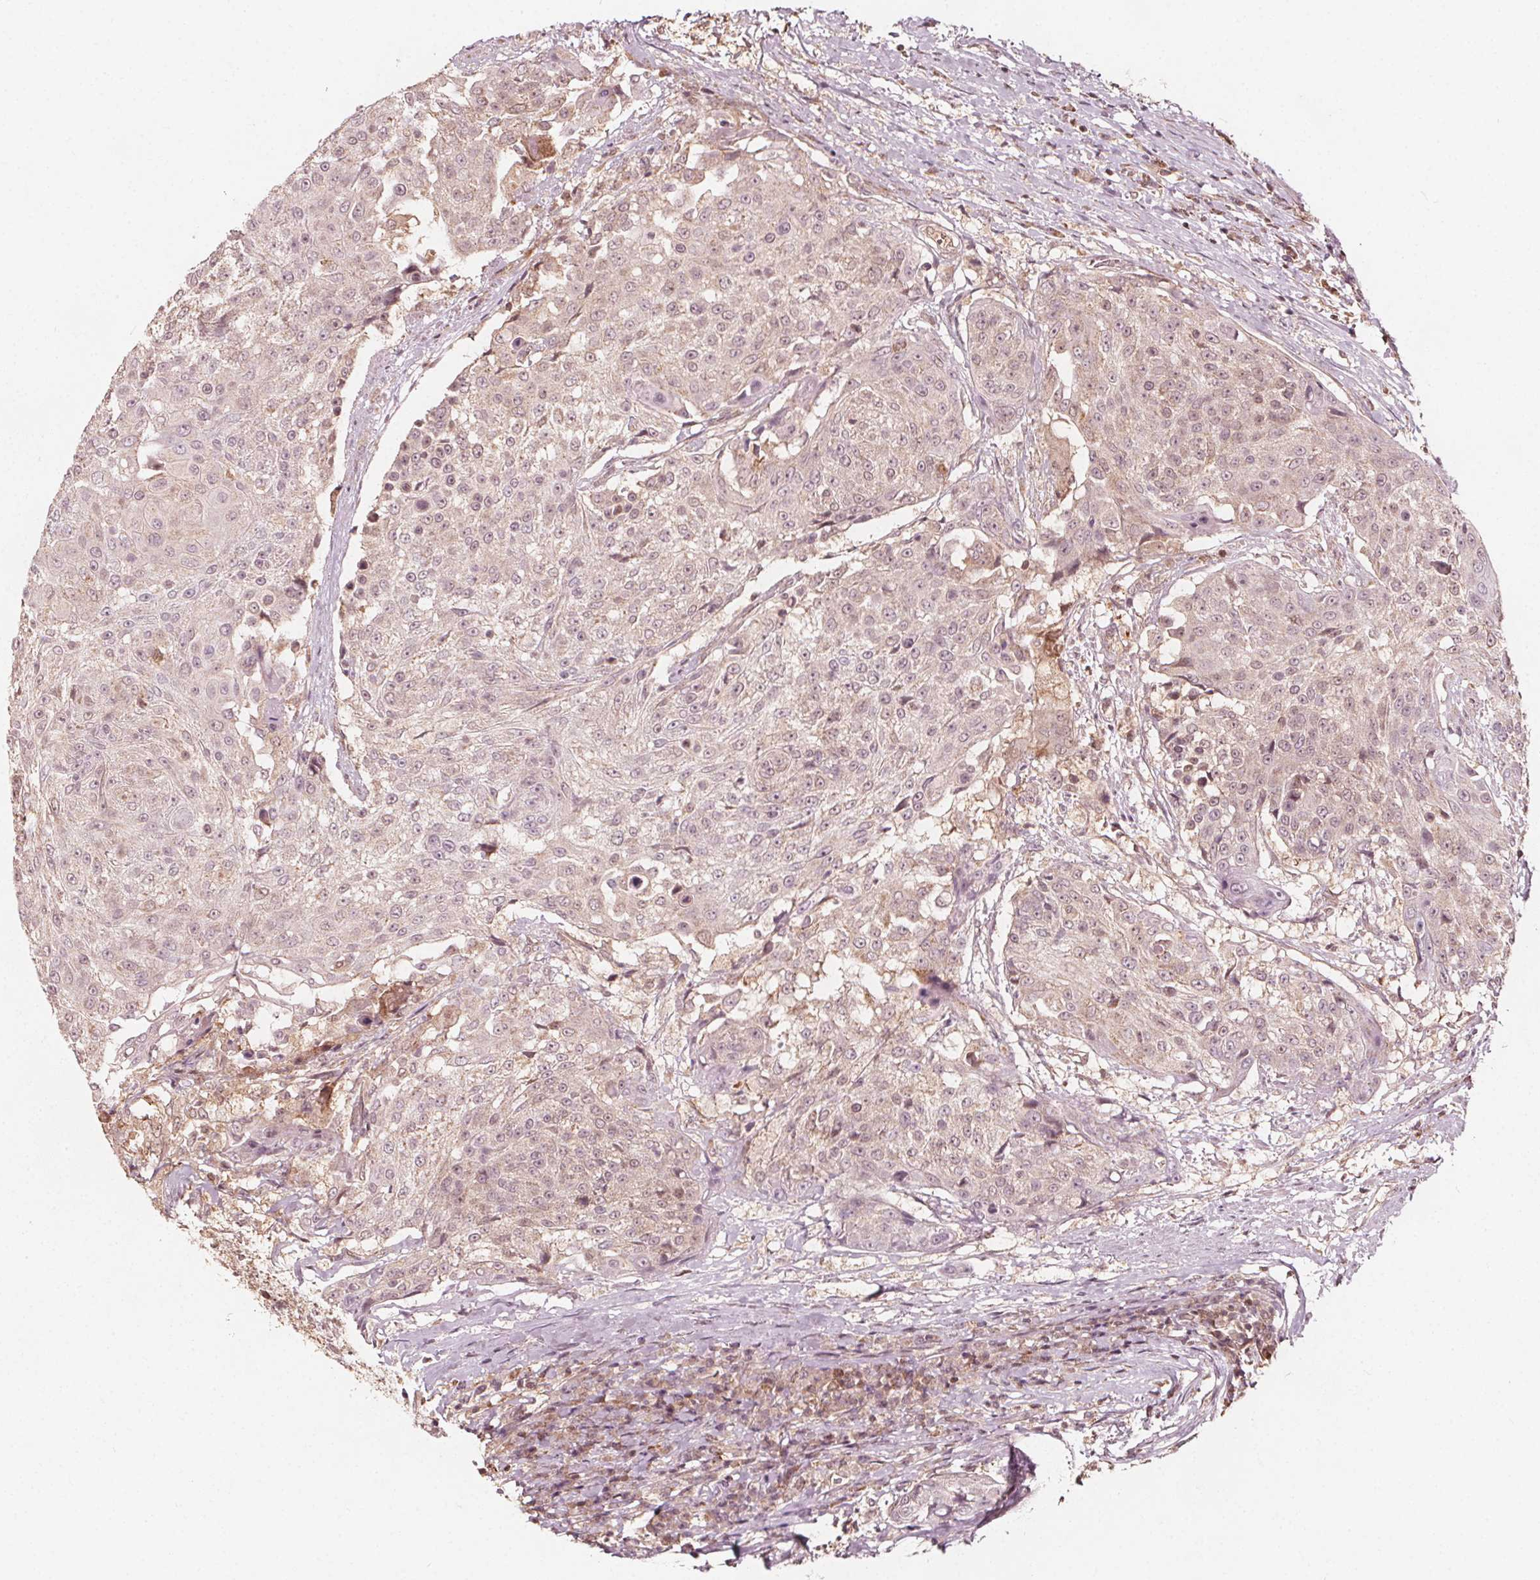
{"staining": {"intensity": "weak", "quantity": "<25%", "location": "cytoplasmic/membranous"}, "tissue": "urothelial cancer", "cell_type": "Tumor cells", "image_type": "cancer", "snomed": [{"axis": "morphology", "description": "Urothelial carcinoma, High grade"}, {"axis": "topography", "description": "Urinary bladder"}], "caption": "Immunohistochemical staining of human high-grade urothelial carcinoma displays no significant expression in tumor cells.", "gene": "AIP", "patient": {"sex": "female", "age": 63}}